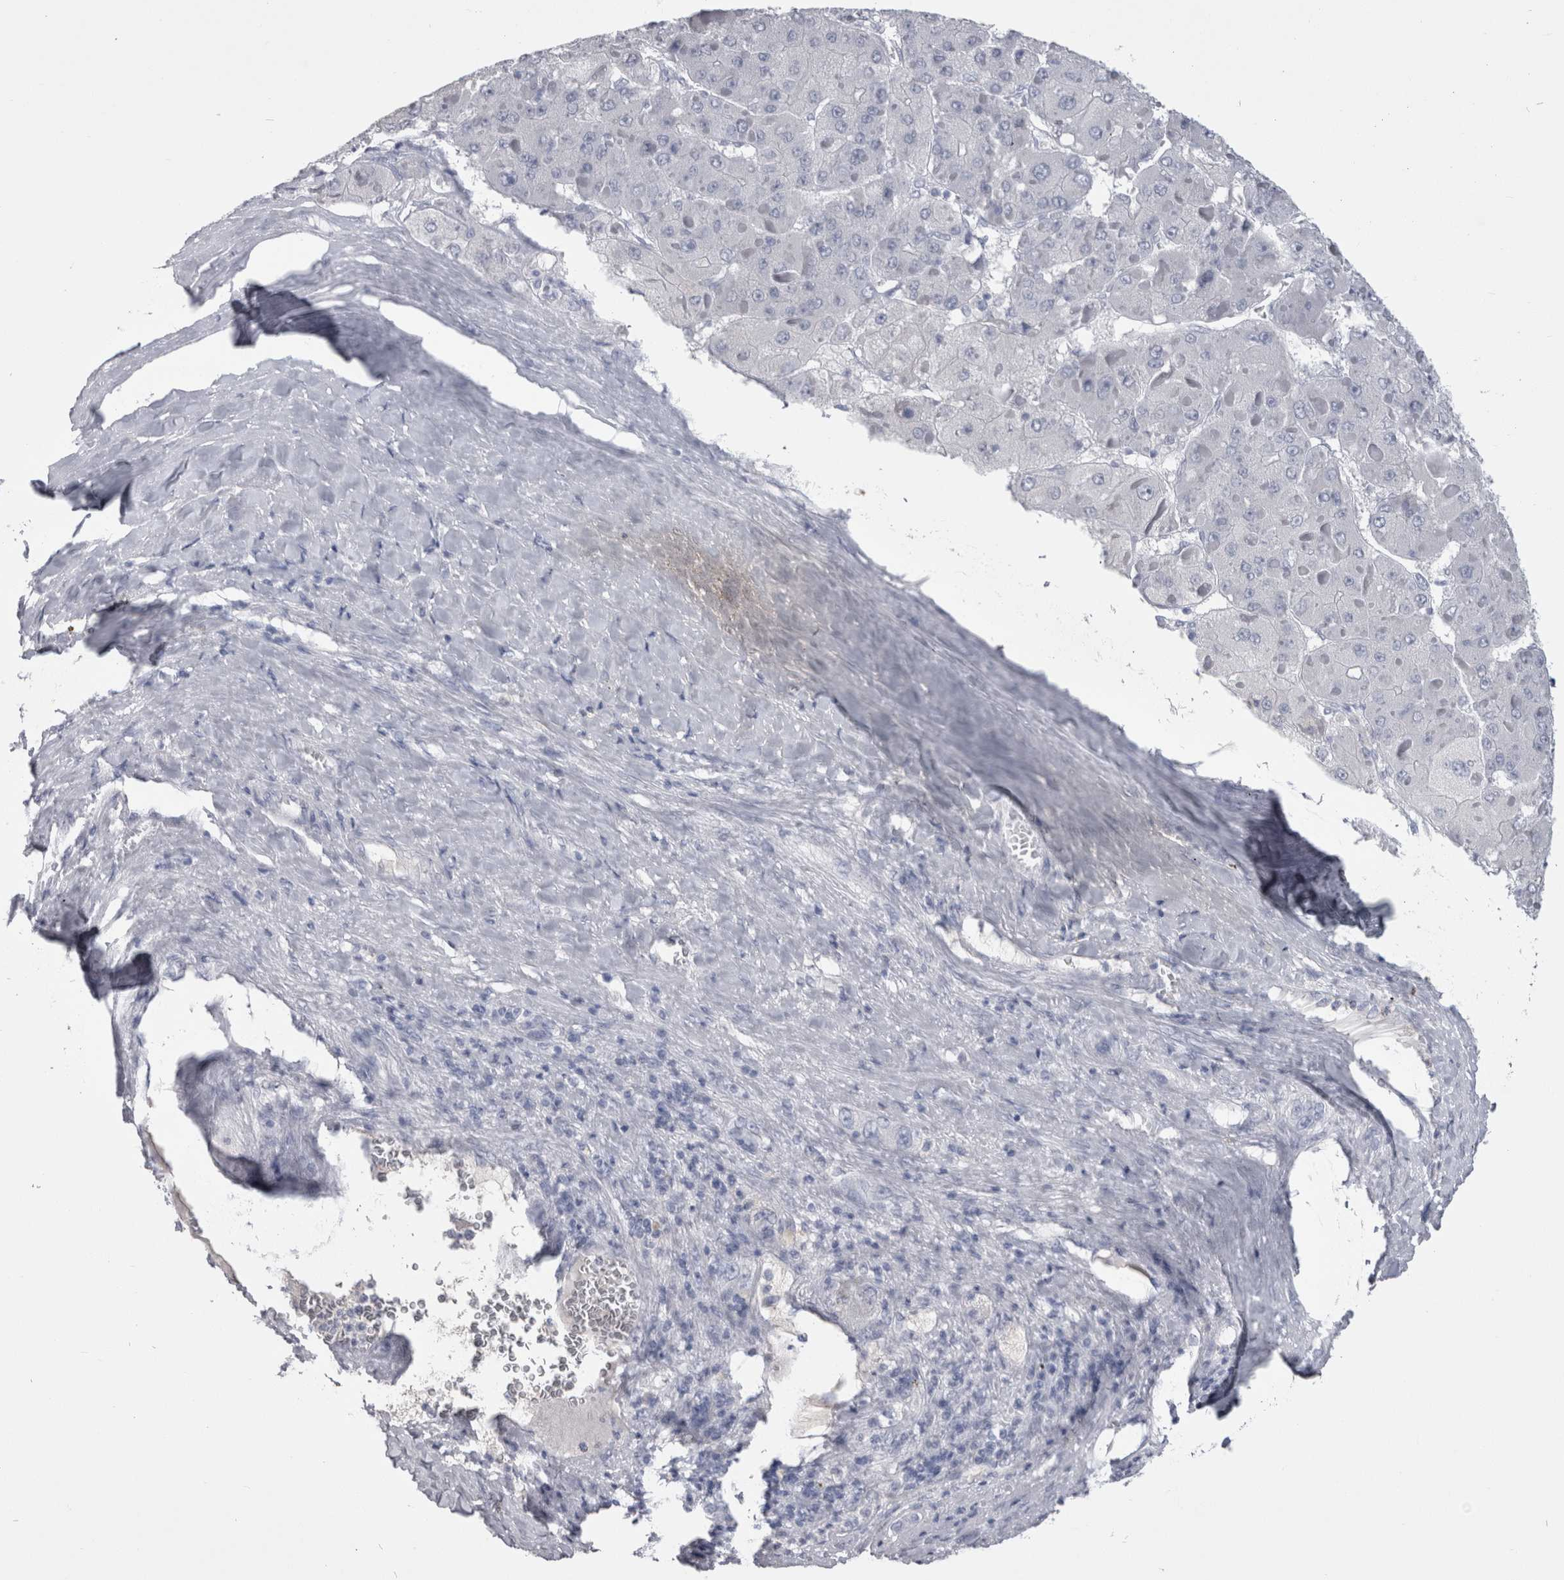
{"staining": {"intensity": "negative", "quantity": "none", "location": "none"}, "tissue": "liver cancer", "cell_type": "Tumor cells", "image_type": "cancer", "snomed": [{"axis": "morphology", "description": "Carcinoma, Hepatocellular, NOS"}, {"axis": "topography", "description": "Liver"}], "caption": "A photomicrograph of human liver cancer is negative for staining in tumor cells.", "gene": "PAX5", "patient": {"sex": "female", "age": 73}}